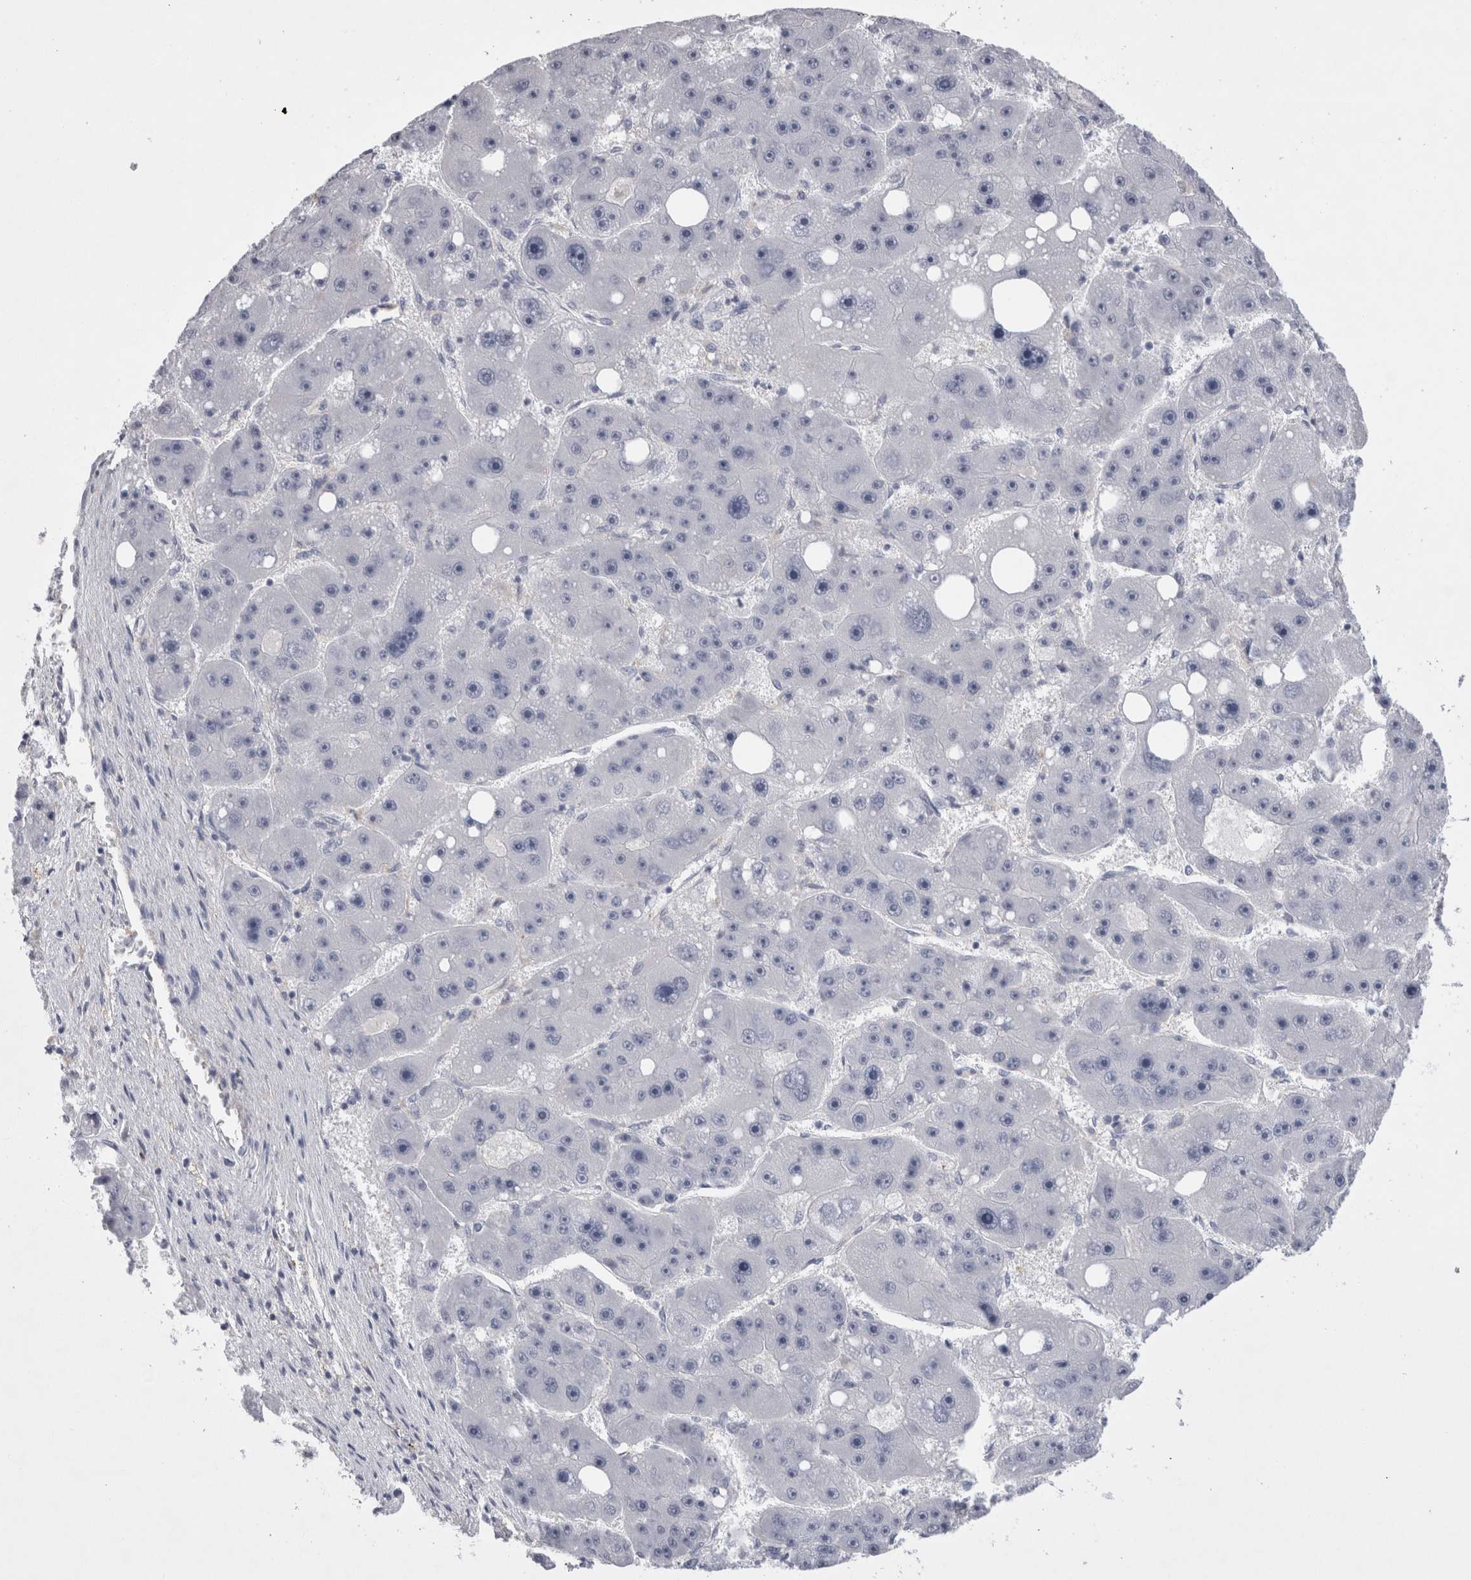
{"staining": {"intensity": "negative", "quantity": "none", "location": "none"}, "tissue": "liver cancer", "cell_type": "Tumor cells", "image_type": "cancer", "snomed": [{"axis": "morphology", "description": "Carcinoma, Hepatocellular, NOS"}, {"axis": "topography", "description": "Liver"}], "caption": "This photomicrograph is of liver cancer stained with IHC to label a protein in brown with the nuclei are counter-stained blue. There is no expression in tumor cells.", "gene": "ATXN3", "patient": {"sex": "female", "age": 61}}